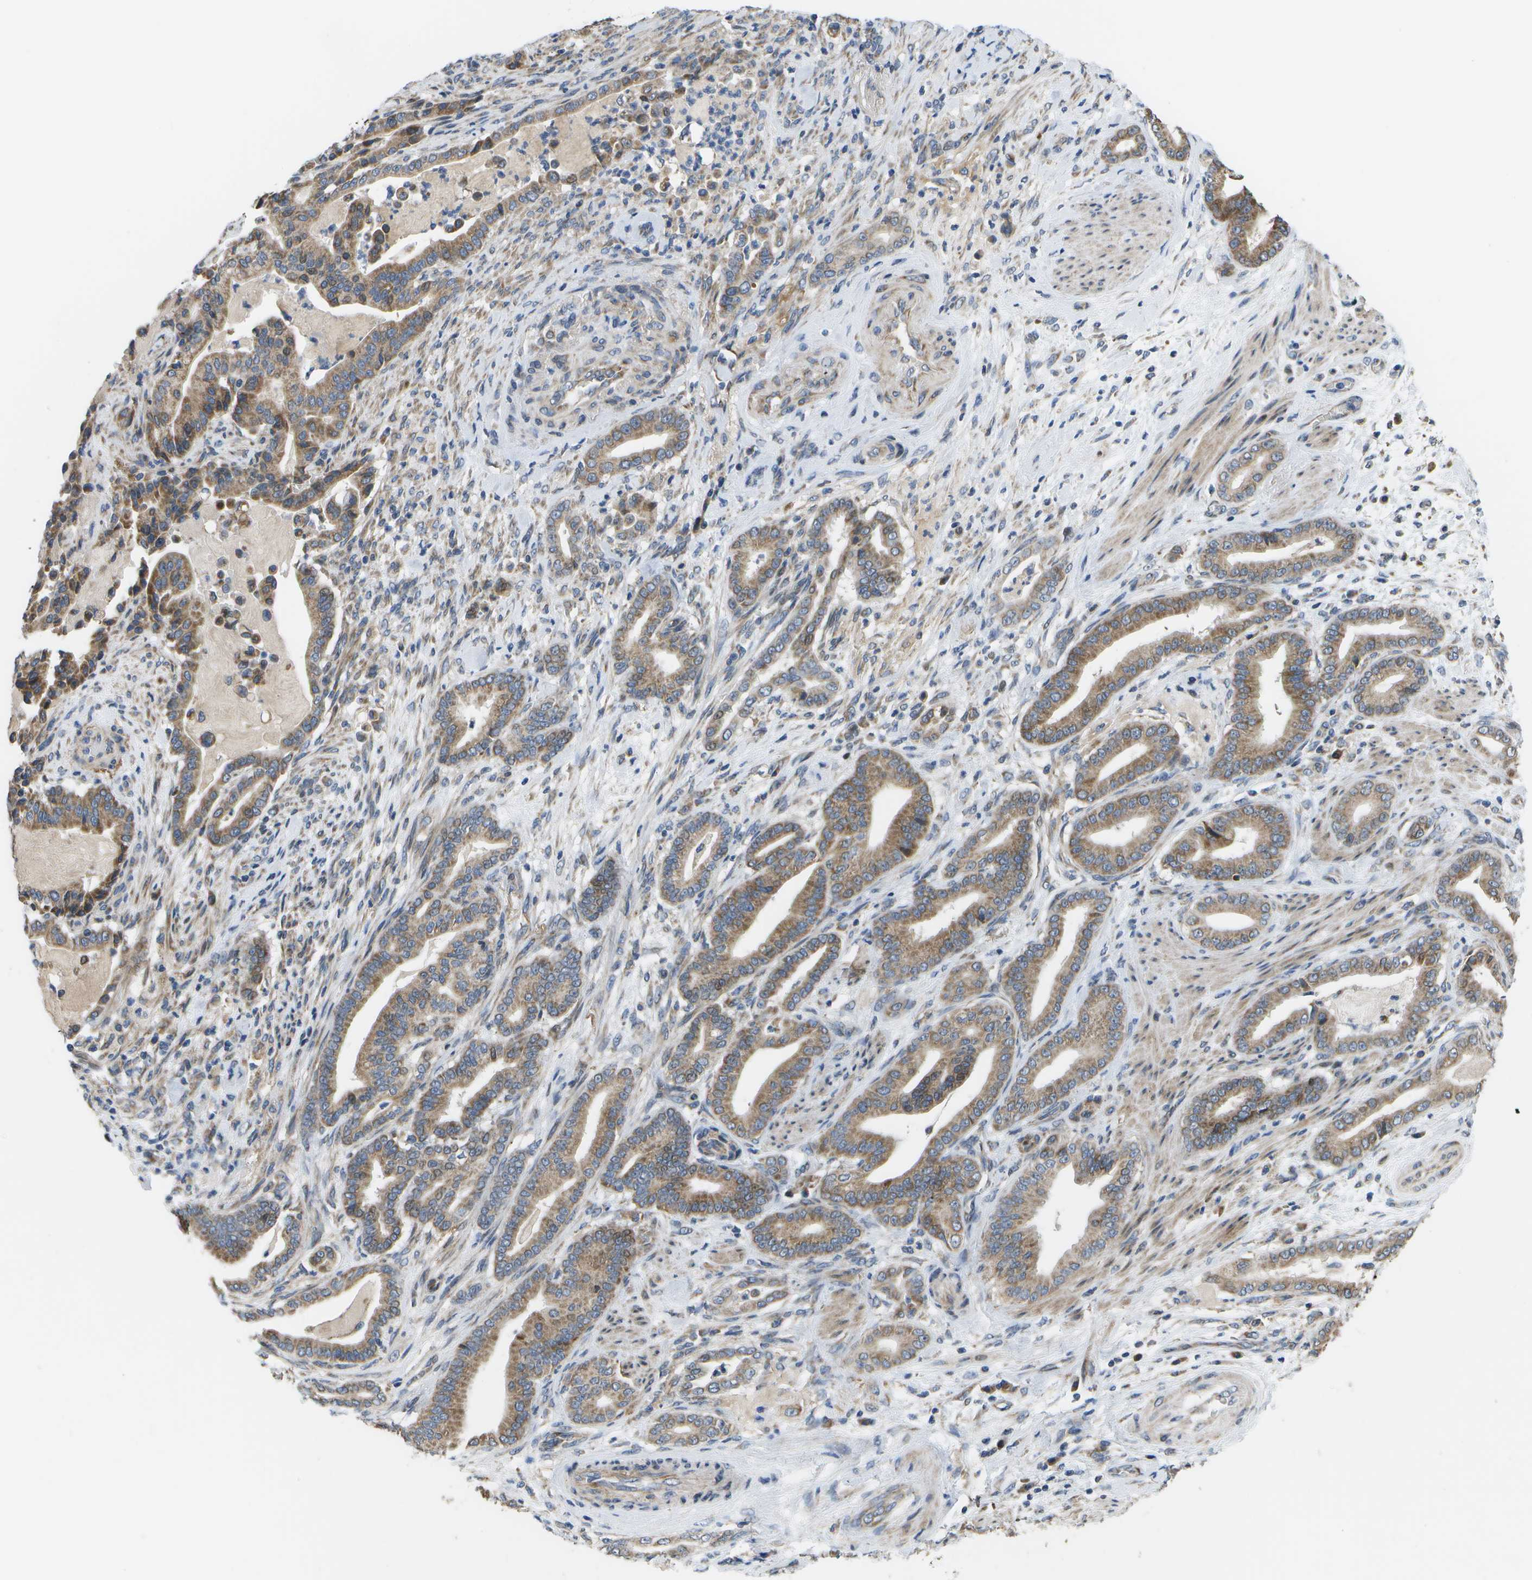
{"staining": {"intensity": "moderate", "quantity": ">75%", "location": "cytoplasmic/membranous"}, "tissue": "pancreatic cancer", "cell_type": "Tumor cells", "image_type": "cancer", "snomed": [{"axis": "morphology", "description": "Normal tissue, NOS"}, {"axis": "morphology", "description": "Adenocarcinoma, NOS"}, {"axis": "topography", "description": "Pancreas"}], "caption": "Moderate cytoplasmic/membranous protein staining is appreciated in about >75% of tumor cells in pancreatic adenocarcinoma. (IHC, brightfield microscopy, high magnification).", "gene": "HADHA", "patient": {"sex": "male", "age": 63}}